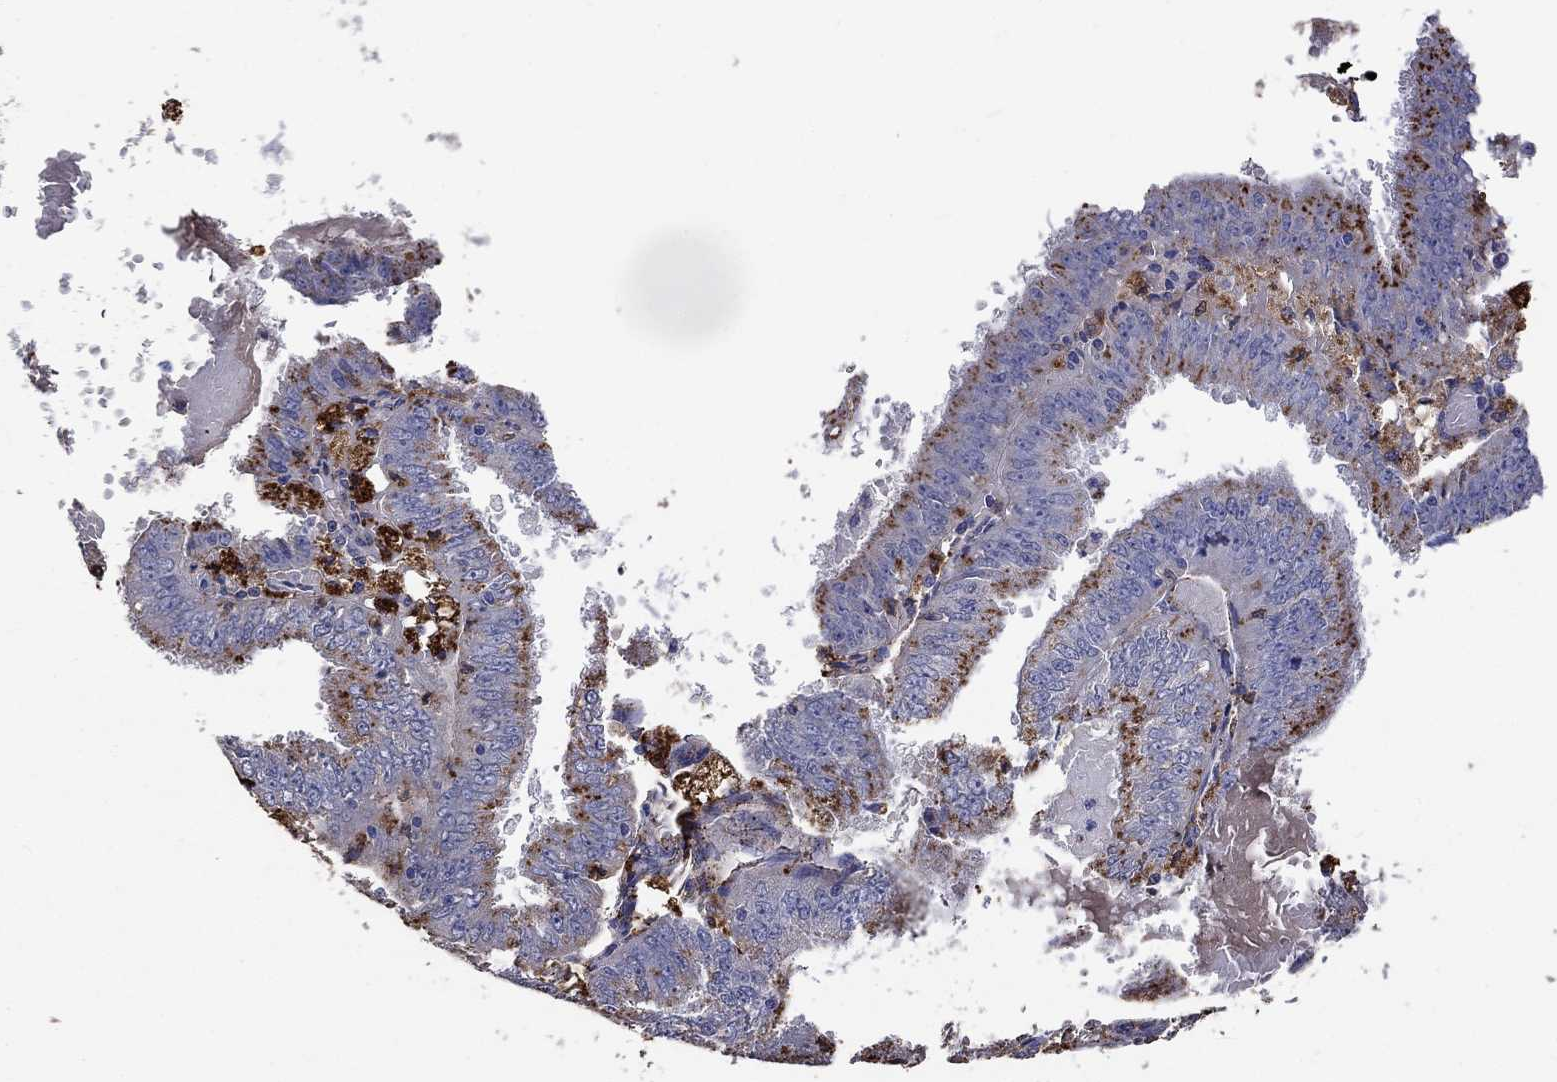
{"staining": {"intensity": "strong", "quantity": "25%-75%", "location": "cytoplasmic/membranous"}, "tissue": "endometrial cancer", "cell_type": "Tumor cells", "image_type": "cancer", "snomed": [{"axis": "morphology", "description": "Adenocarcinoma, NOS"}, {"axis": "topography", "description": "Endometrium"}], "caption": "Protein staining of endometrial adenocarcinoma tissue exhibits strong cytoplasmic/membranous positivity in approximately 25%-75% of tumor cells. The staining was performed using DAB, with brown indicating positive protein expression. Nuclei are stained blue with hematoxylin.", "gene": "CTSB", "patient": {"sex": "female", "age": 66}}